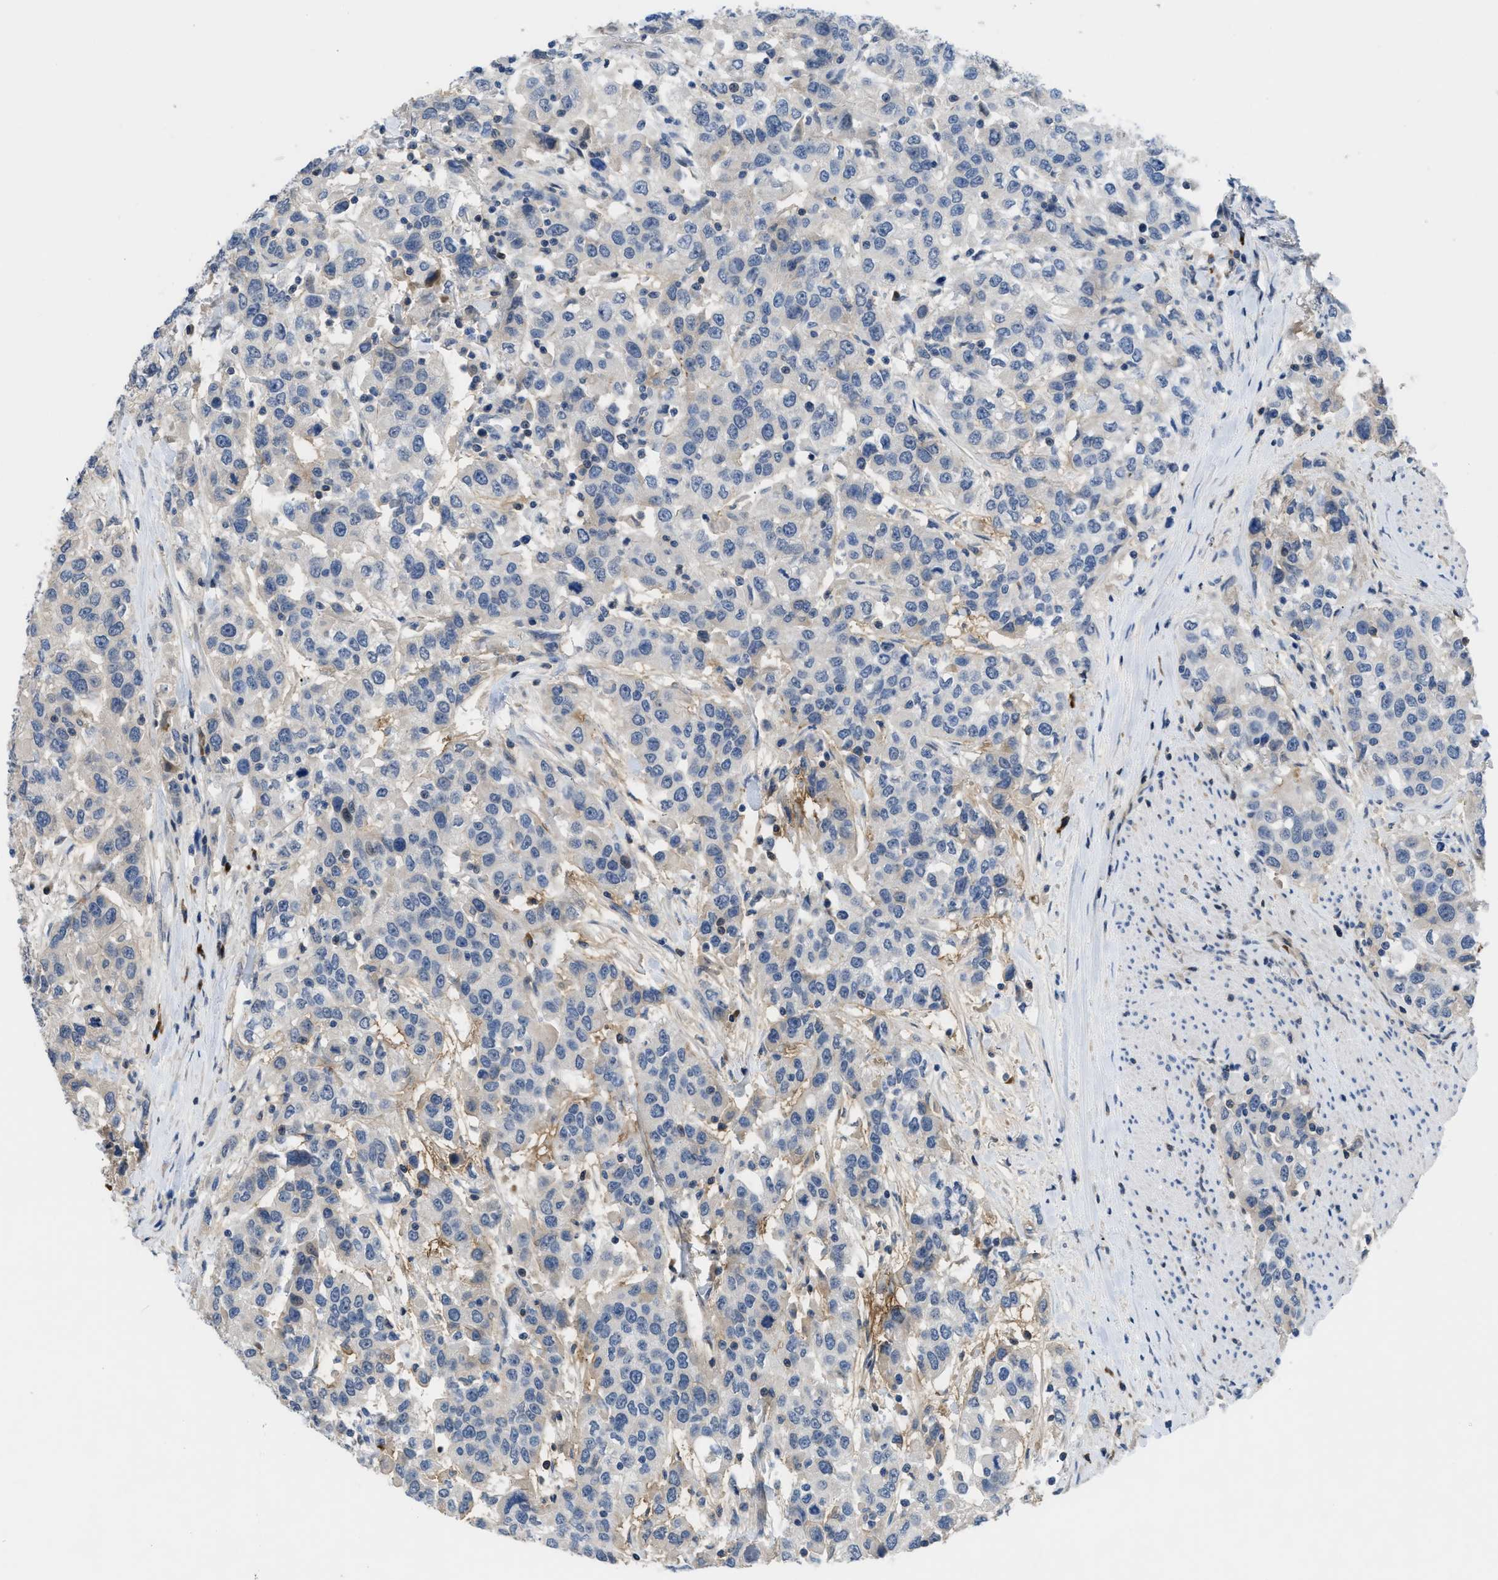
{"staining": {"intensity": "negative", "quantity": "none", "location": "none"}, "tissue": "urothelial cancer", "cell_type": "Tumor cells", "image_type": "cancer", "snomed": [{"axis": "morphology", "description": "Urothelial carcinoma, High grade"}, {"axis": "topography", "description": "Urinary bladder"}], "caption": "Immunohistochemical staining of human high-grade urothelial carcinoma shows no significant expression in tumor cells.", "gene": "OR9K2", "patient": {"sex": "female", "age": 80}}